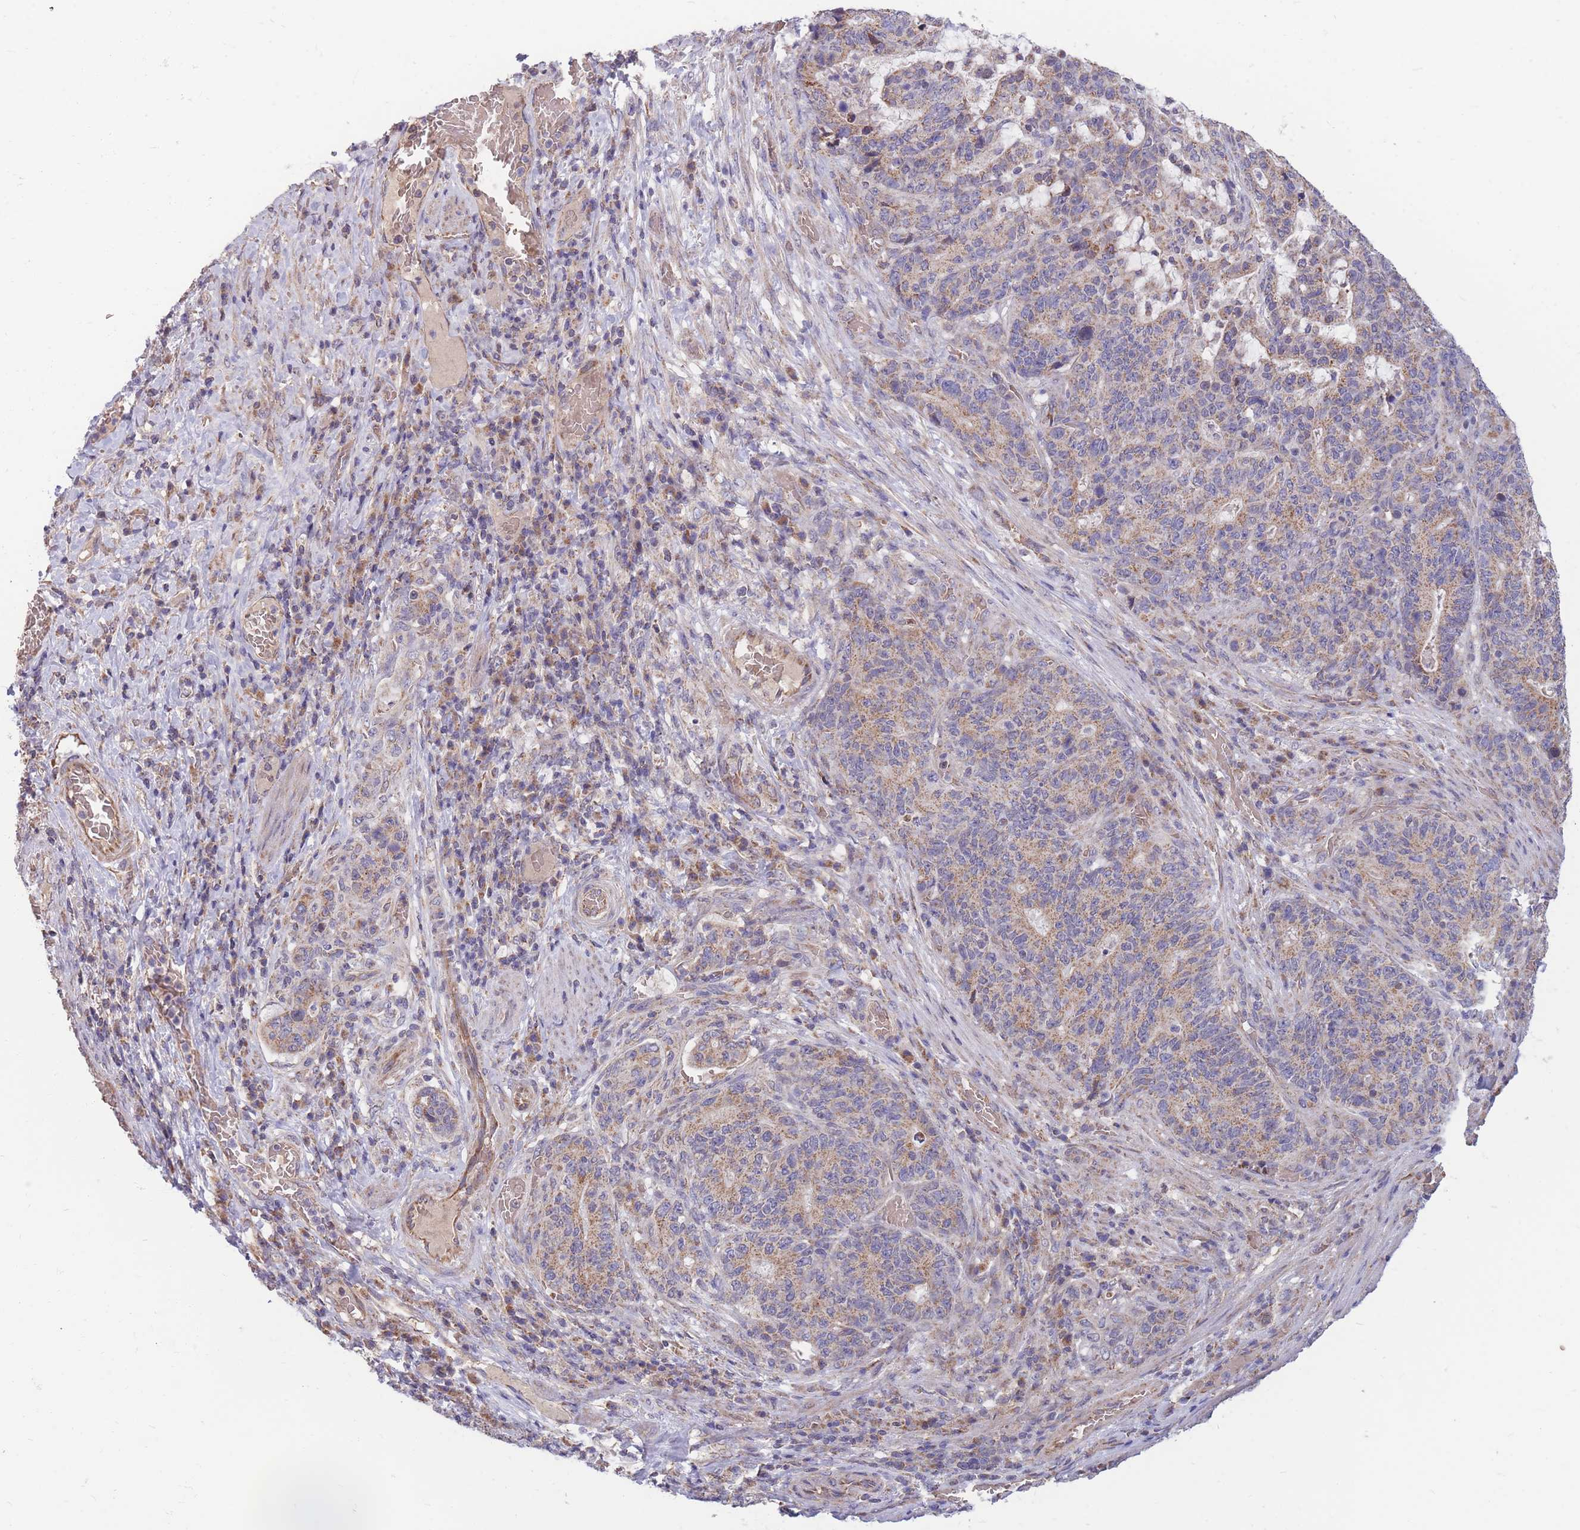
{"staining": {"intensity": "weak", "quantity": "25%-75%", "location": "cytoplasmic/membranous"}, "tissue": "stomach cancer", "cell_type": "Tumor cells", "image_type": "cancer", "snomed": [{"axis": "morphology", "description": "Normal tissue, NOS"}, {"axis": "morphology", "description": "Adenocarcinoma, NOS"}, {"axis": "topography", "description": "Stomach"}], "caption": "DAB (3,3'-diaminobenzidine) immunohistochemical staining of human stomach adenocarcinoma reveals weak cytoplasmic/membranous protein positivity in approximately 25%-75% of tumor cells.", "gene": "PTPMT1", "patient": {"sex": "female", "age": 64}}